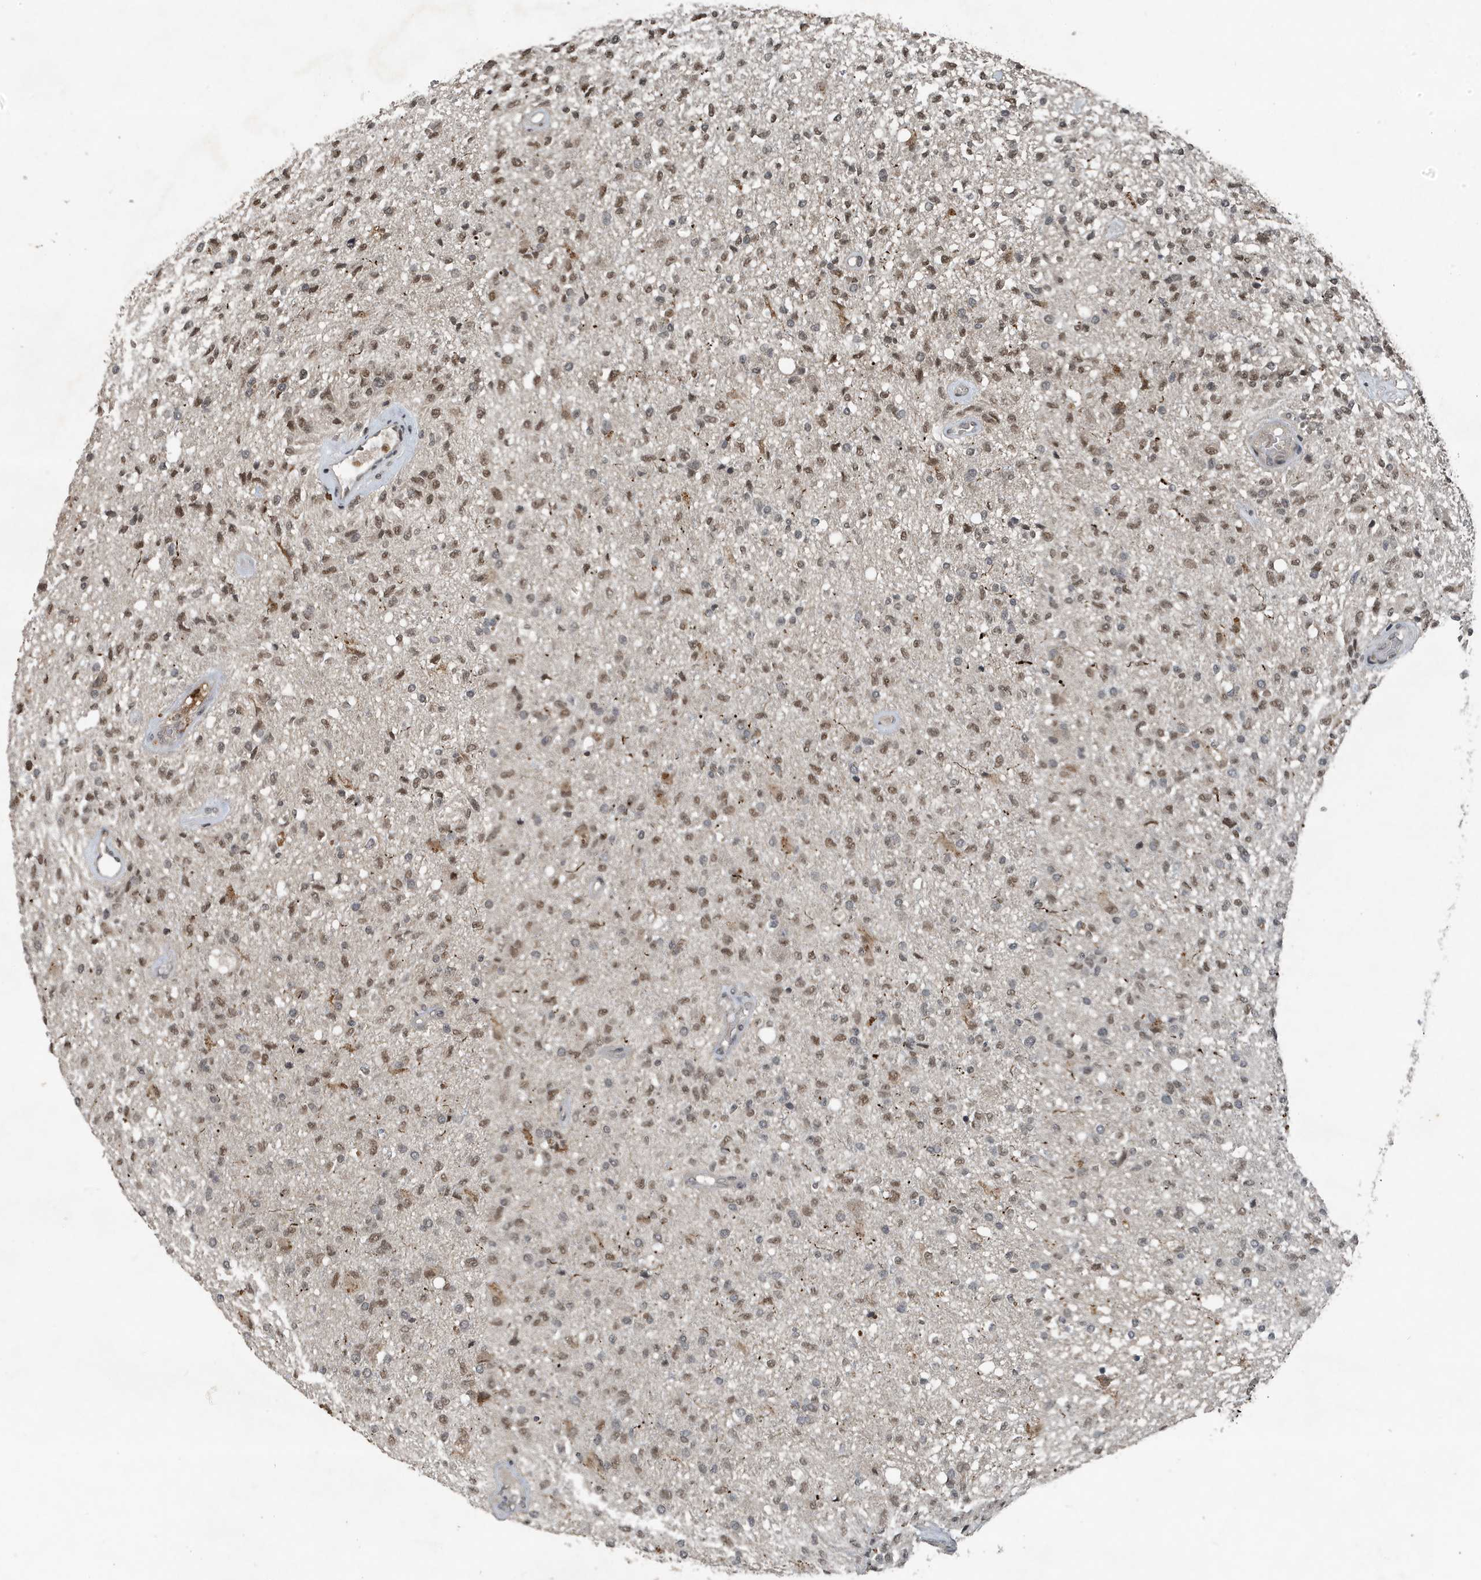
{"staining": {"intensity": "moderate", "quantity": "25%-75%", "location": "nuclear"}, "tissue": "glioma", "cell_type": "Tumor cells", "image_type": "cancer", "snomed": [{"axis": "morphology", "description": "Normal tissue, NOS"}, {"axis": "morphology", "description": "Glioma, malignant, High grade"}, {"axis": "topography", "description": "Cerebral cortex"}], "caption": "Protein expression analysis of human glioma reveals moderate nuclear staining in about 25%-75% of tumor cells.", "gene": "HSPA1A", "patient": {"sex": "male", "age": 77}}